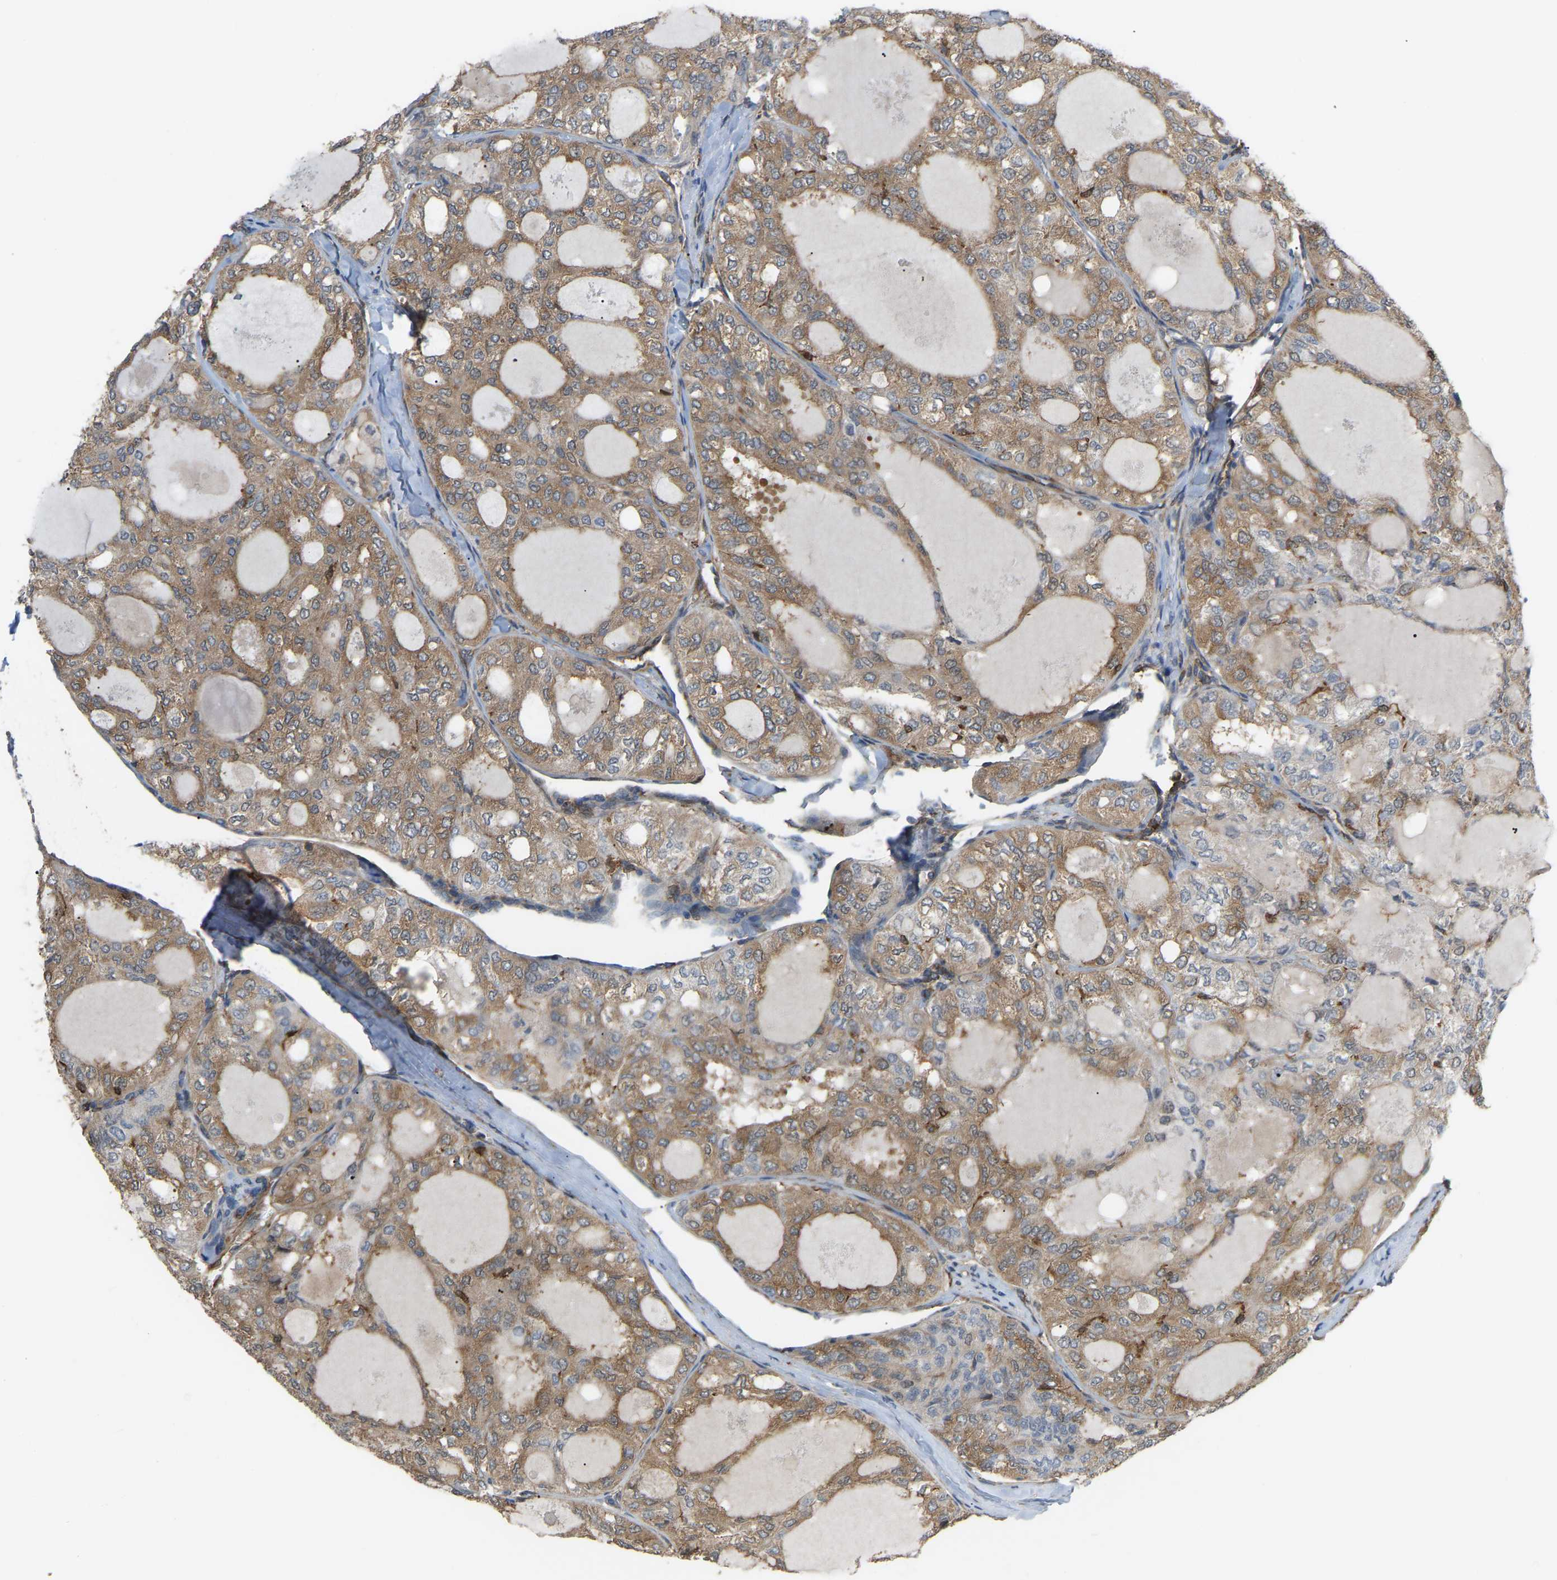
{"staining": {"intensity": "moderate", "quantity": ">75%", "location": "cytoplasmic/membranous"}, "tissue": "thyroid cancer", "cell_type": "Tumor cells", "image_type": "cancer", "snomed": [{"axis": "morphology", "description": "Follicular adenoma carcinoma, NOS"}, {"axis": "topography", "description": "Thyroid gland"}], "caption": "High-magnification brightfield microscopy of thyroid follicular adenoma carcinoma stained with DAB (3,3'-diaminobenzidine) (brown) and counterstained with hematoxylin (blue). tumor cells exhibit moderate cytoplasmic/membranous staining is seen in approximately>75% of cells.", "gene": "PICALM", "patient": {"sex": "male", "age": 75}}